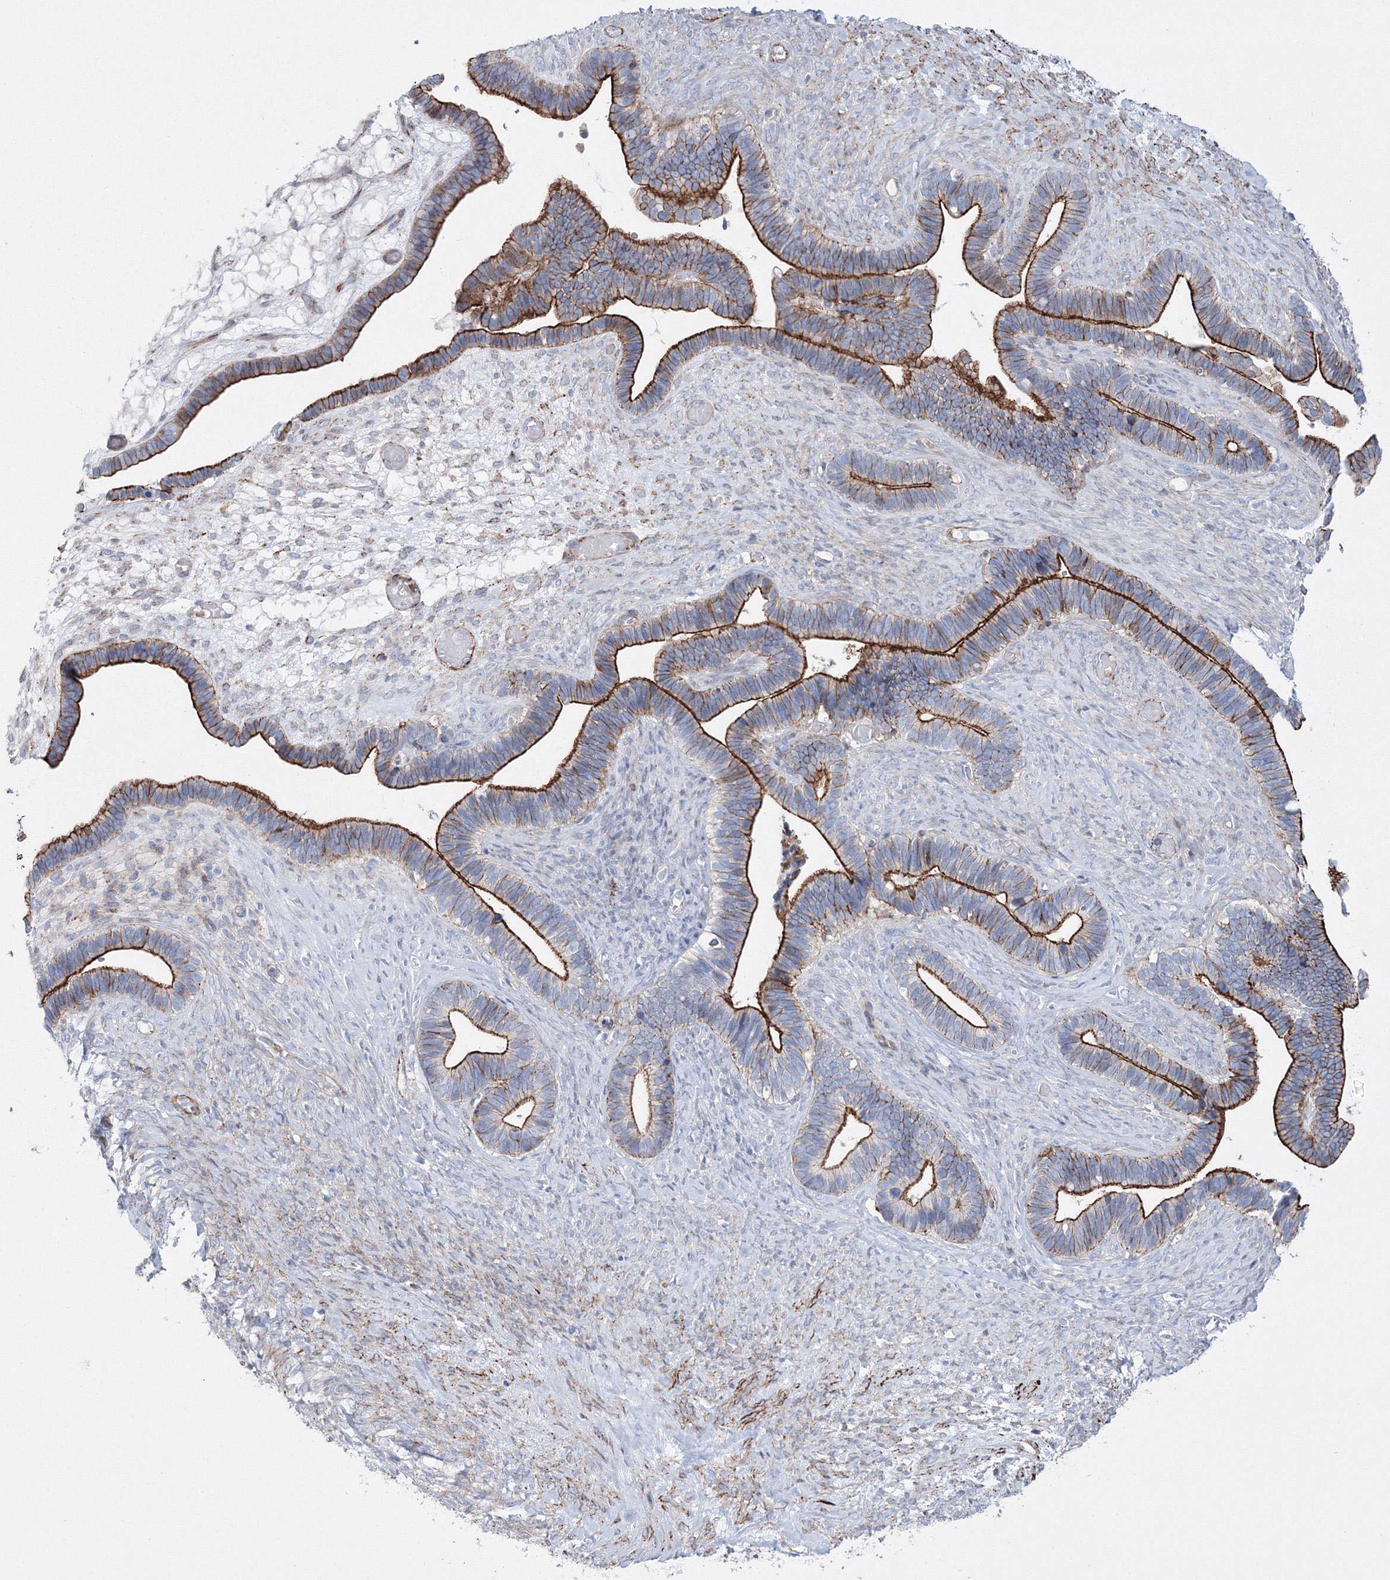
{"staining": {"intensity": "strong", "quantity": ">75%", "location": "cytoplasmic/membranous"}, "tissue": "ovarian cancer", "cell_type": "Tumor cells", "image_type": "cancer", "snomed": [{"axis": "morphology", "description": "Cystadenocarcinoma, serous, NOS"}, {"axis": "topography", "description": "Ovary"}], "caption": "Protein expression analysis of human serous cystadenocarcinoma (ovarian) reveals strong cytoplasmic/membranous positivity in approximately >75% of tumor cells.", "gene": "GPR82", "patient": {"sex": "female", "age": 56}}